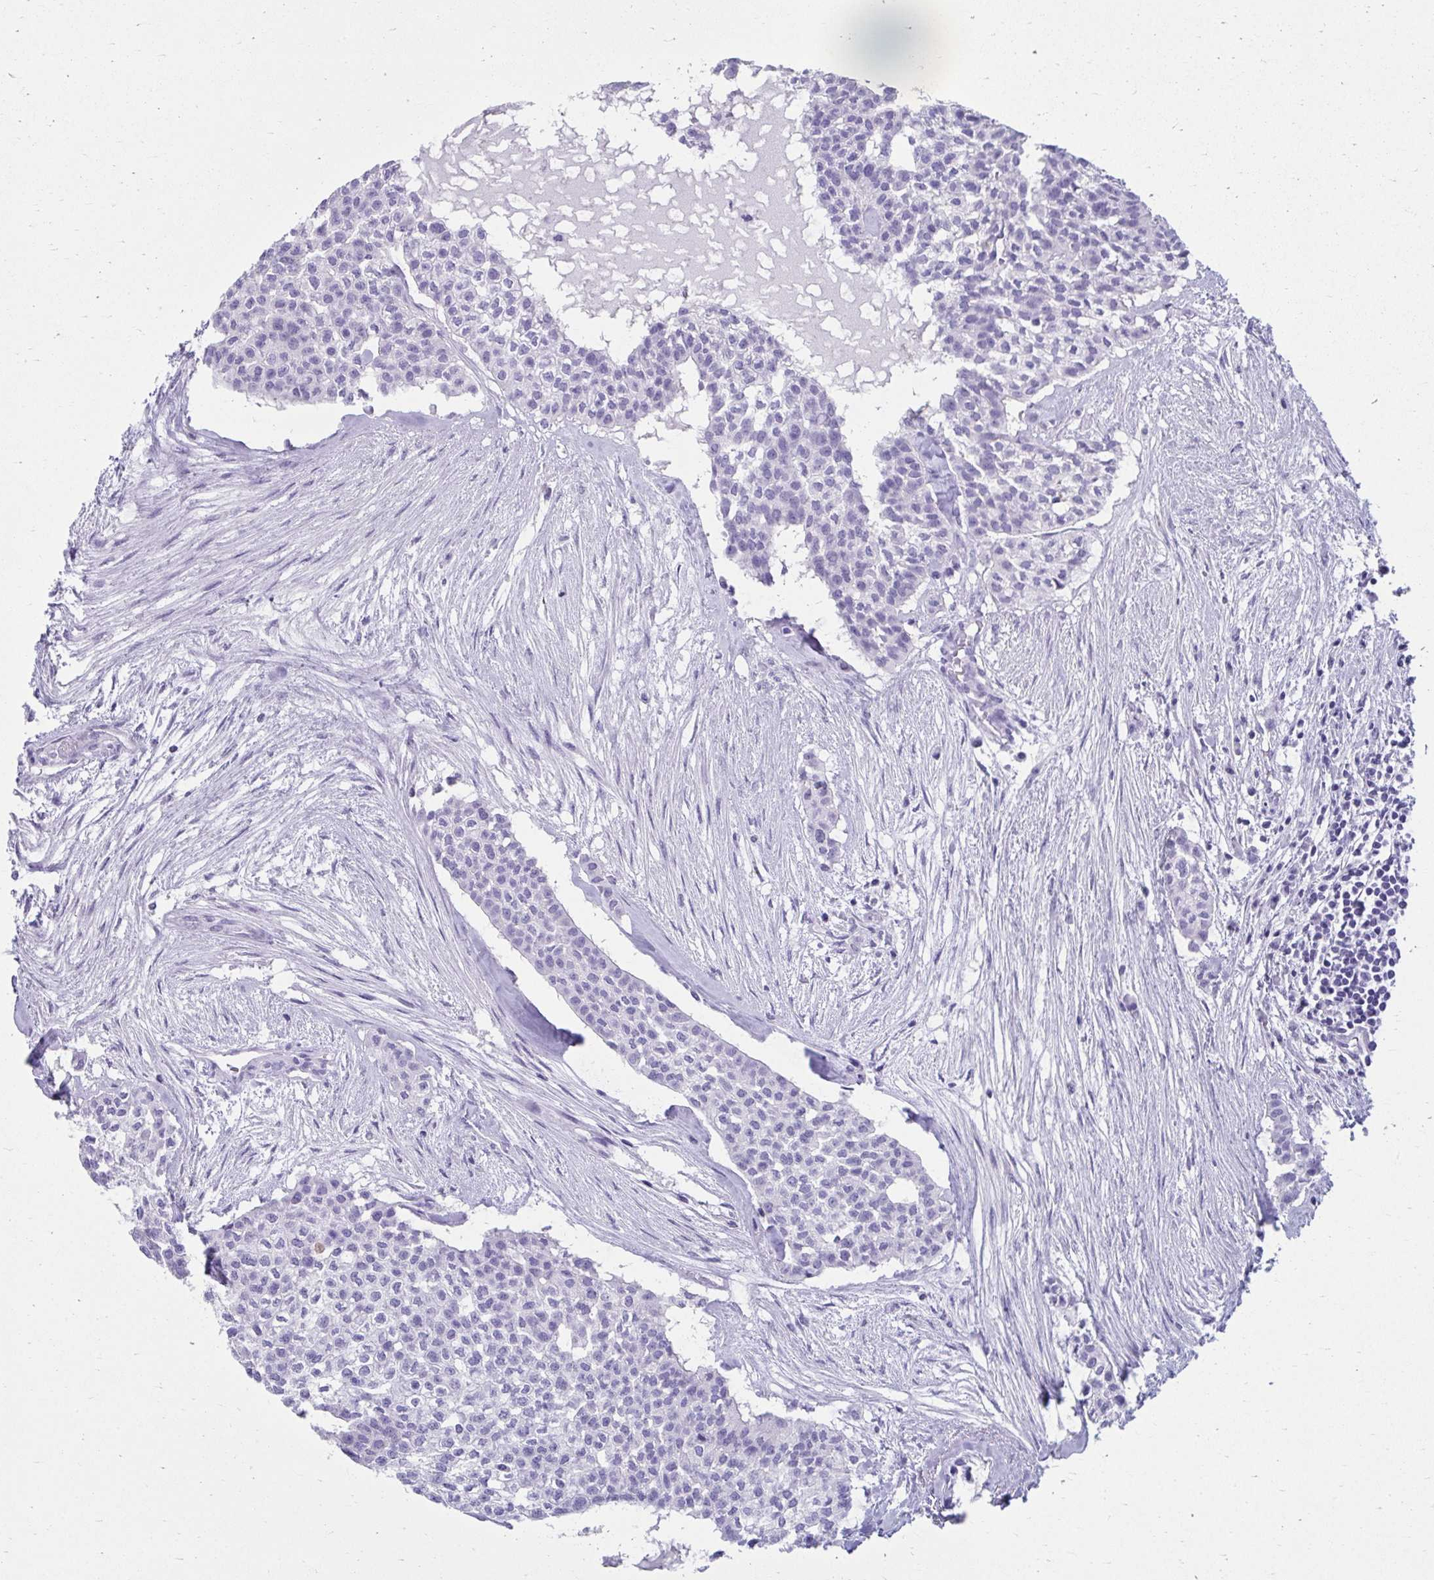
{"staining": {"intensity": "negative", "quantity": "none", "location": "none"}, "tissue": "head and neck cancer", "cell_type": "Tumor cells", "image_type": "cancer", "snomed": [{"axis": "morphology", "description": "Adenocarcinoma, NOS"}, {"axis": "topography", "description": "Head-Neck"}], "caption": "High magnification brightfield microscopy of head and neck cancer stained with DAB (3,3'-diaminobenzidine) (brown) and counterstained with hematoxylin (blue): tumor cells show no significant staining.", "gene": "ATP4B", "patient": {"sex": "male", "age": 81}}